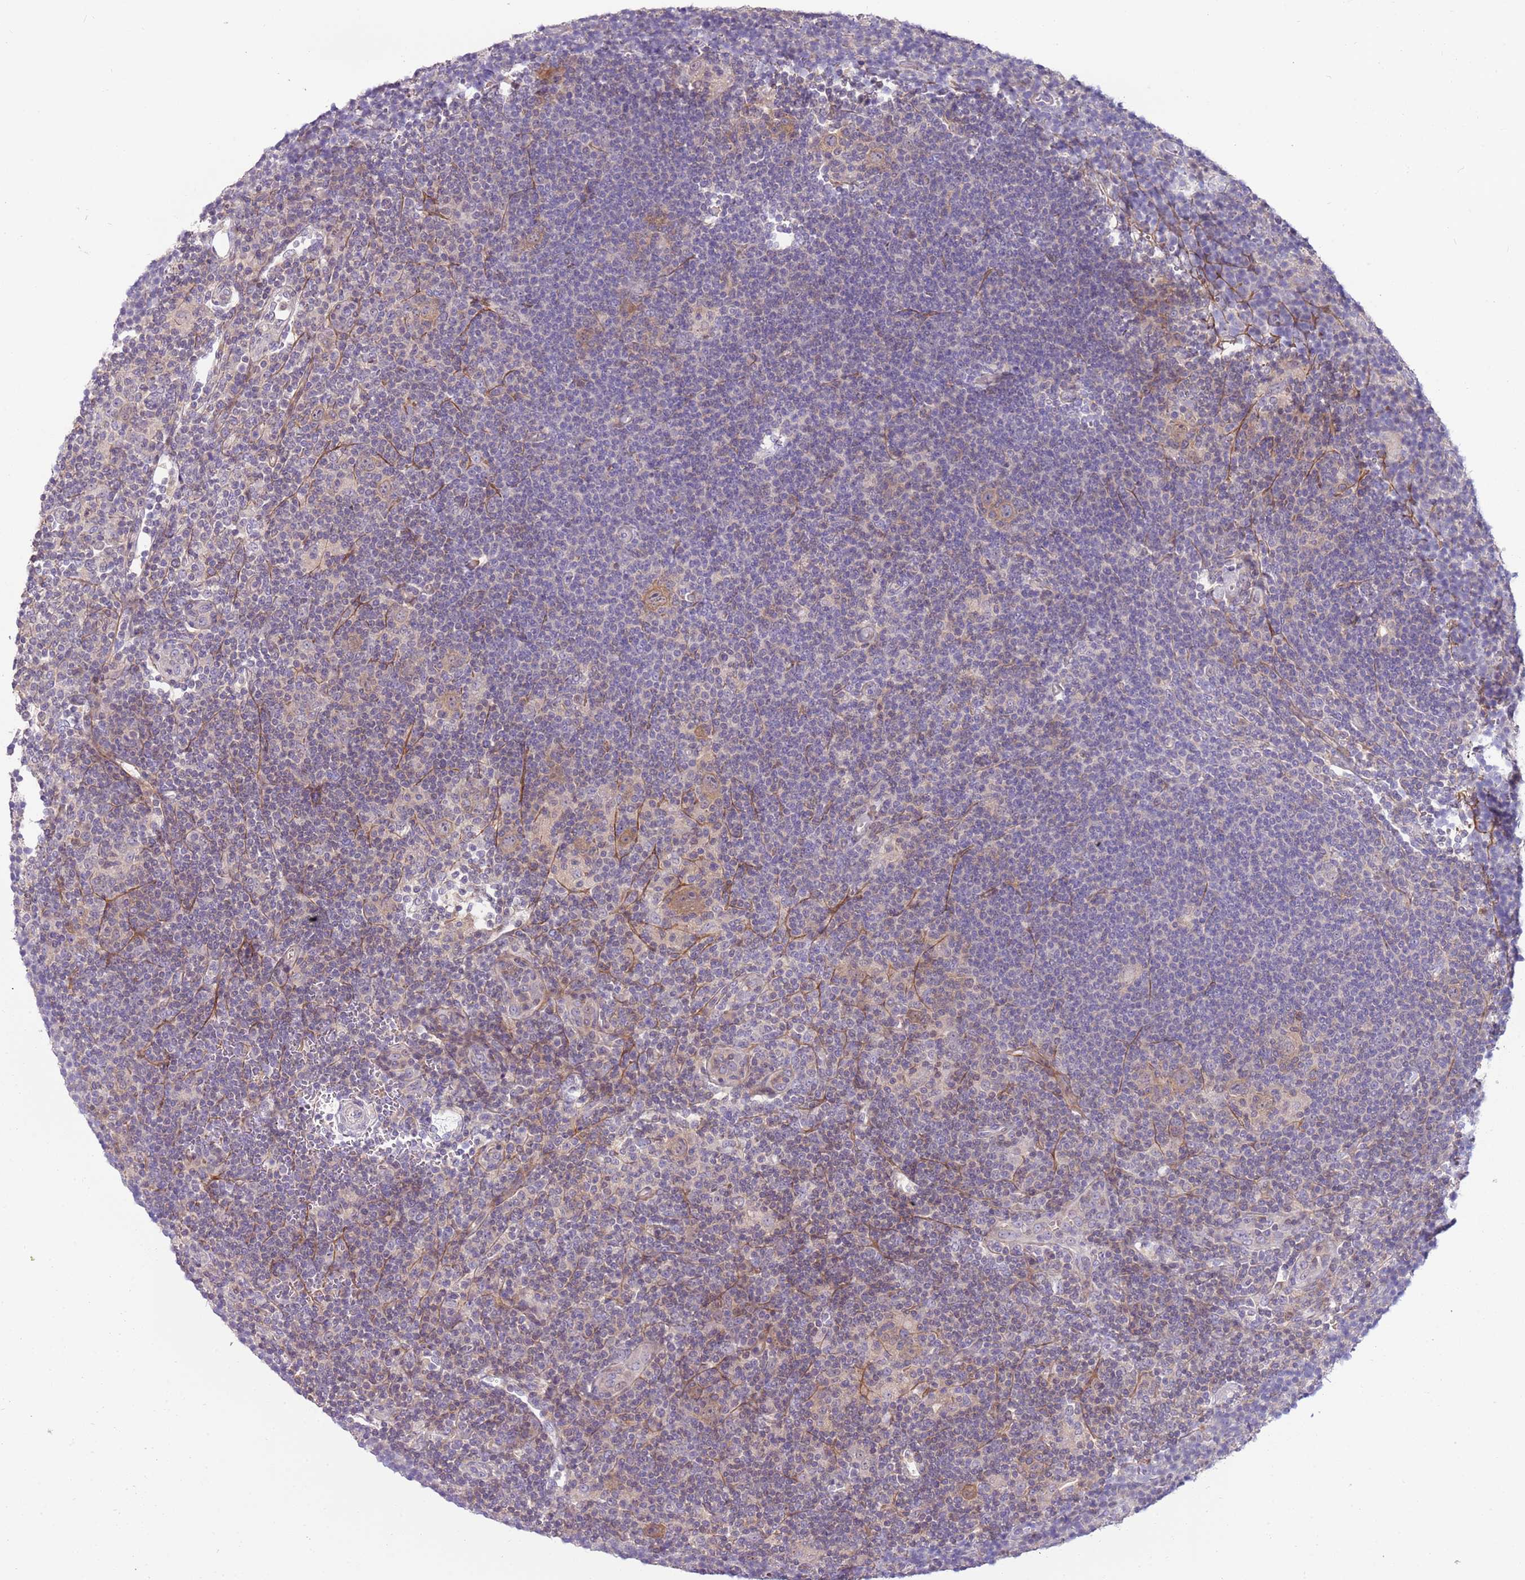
{"staining": {"intensity": "weak", "quantity": ">75%", "location": "cytoplasmic/membranous"}, "tissue": "lymphoma", "cell_type": "Tumor cells", "image_type": "cancer", "snomed": [{"axis": "morphology", "description": "Hodgkin's disease, NOS"}, {"axis": "topography", "description": "Lymph node"}], "caption": "Hodgkin's disease stained for a protein reveals weak cytoplasmic/membranous positivity in tumor cells.", "gene": "ARHGAP5", "patient": {"sex": "female", "age": 57}}